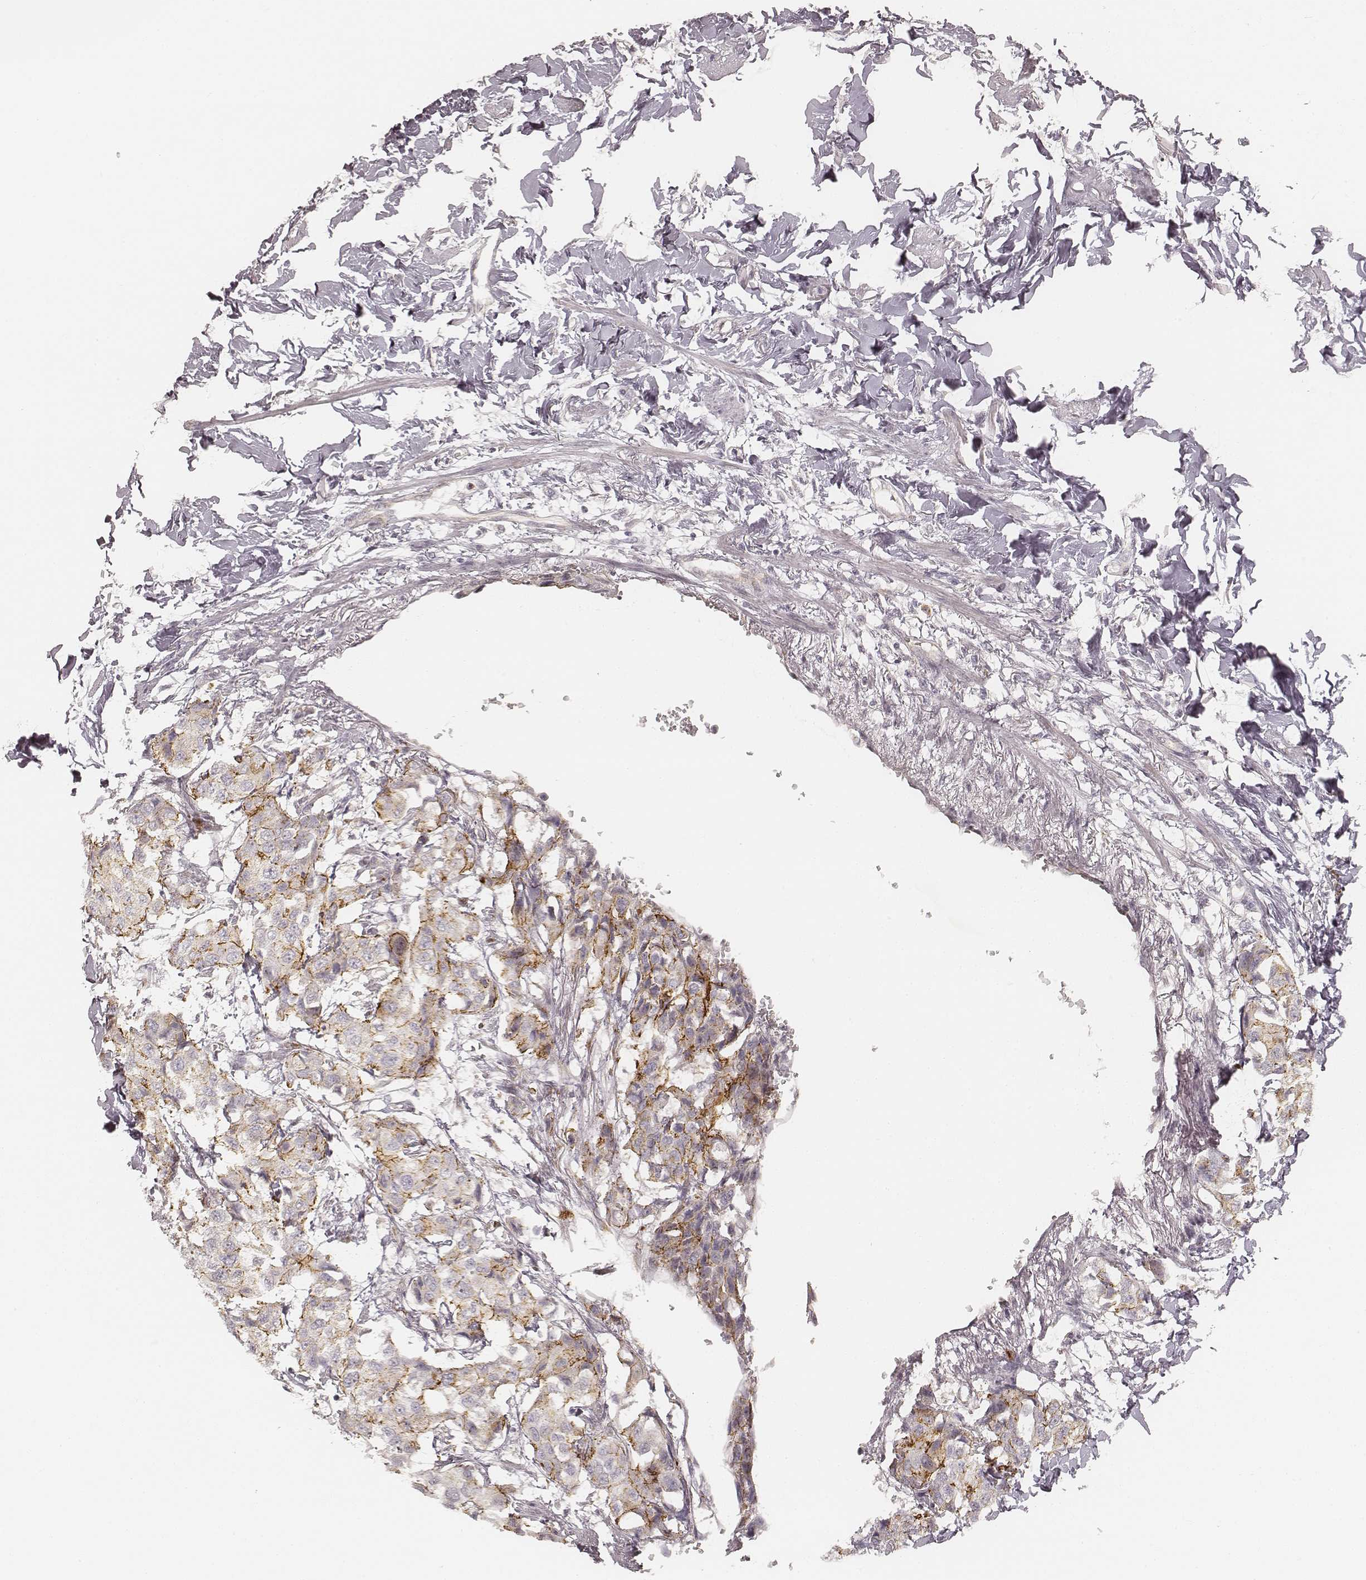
{"staining": {"intensity": "moderate", "quantity": "25%-75%", "location": "cytoplasmic/membranous"}, "tissue": "breast cancer", "cell_type": "Tumor cells", "image_type": "cancer", "snomed": [{"axis": "morphology", "description": "Duct carcinoma"}, {"axis": "topography", "description": "Breast"}], "caption": "Breast cancer (infiltrating ductal carcinoma) tissue shows moderate cytoplasmic/membranous positivity in approximately 25%-75% of tumor cells, visualized by immunohistochemistry.", "gene": "GORASP2", "patient": {"sex": "female", "age": 80}}